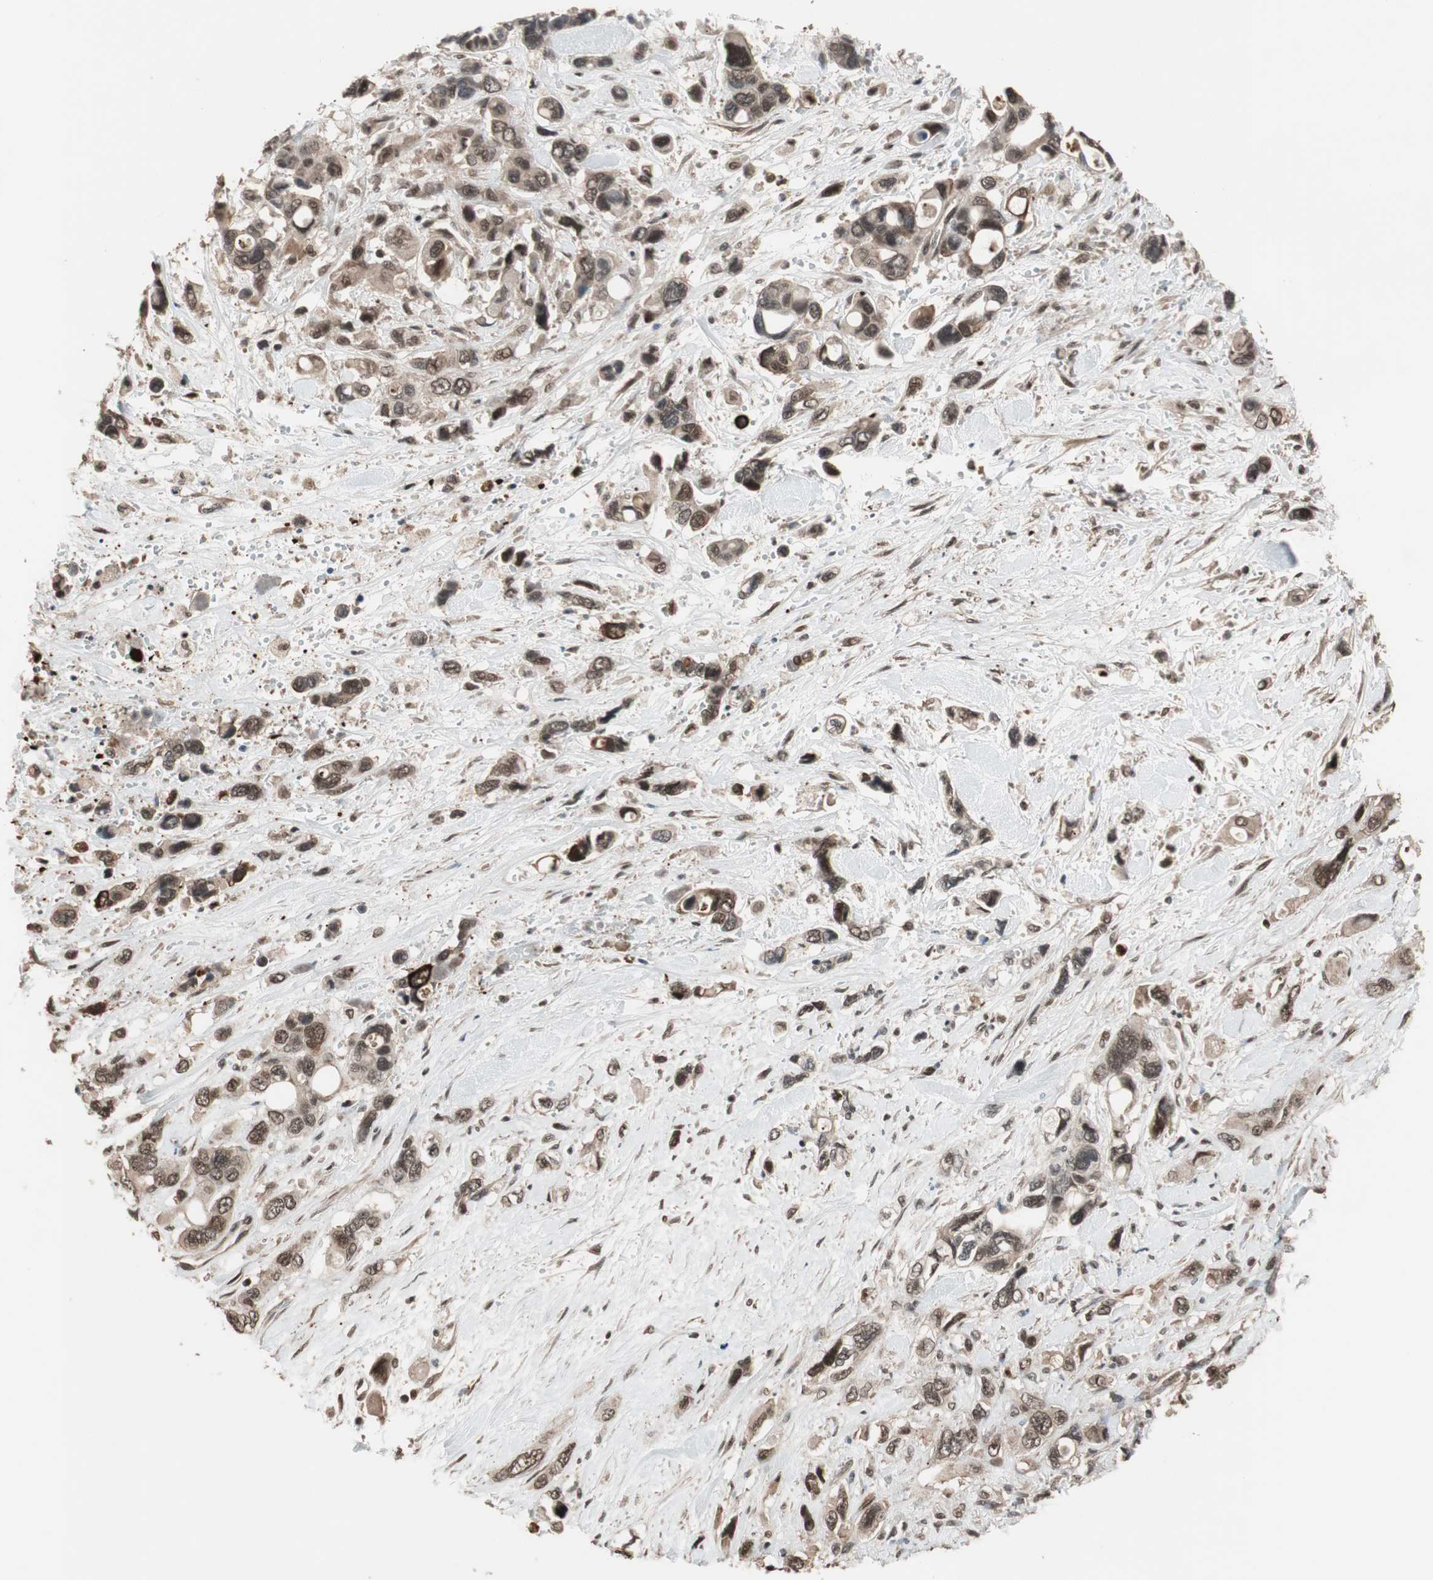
{"staining": {"intensity": "weak", "quantity": ">75%", "location": "cytoplasmic/membranous,nuclear"}, "tissue": "pancreatic cancer", "cell_type": "Tumor cells", "image_type": "cancer", "snomed": [{"axis": "morphology", "description": "Adenocarcinoma, NOS"}, {"axis": "topography", "description": "Pancreas"}], "caption": "The immunohistochemical stain labels weak cytoplasmic/membranous and nuclear expression in tumor cells of pancreatic adenocarcinoma tissue.", "gene": "DRAP1", "patient": {"sex": "male", "age": 46}}